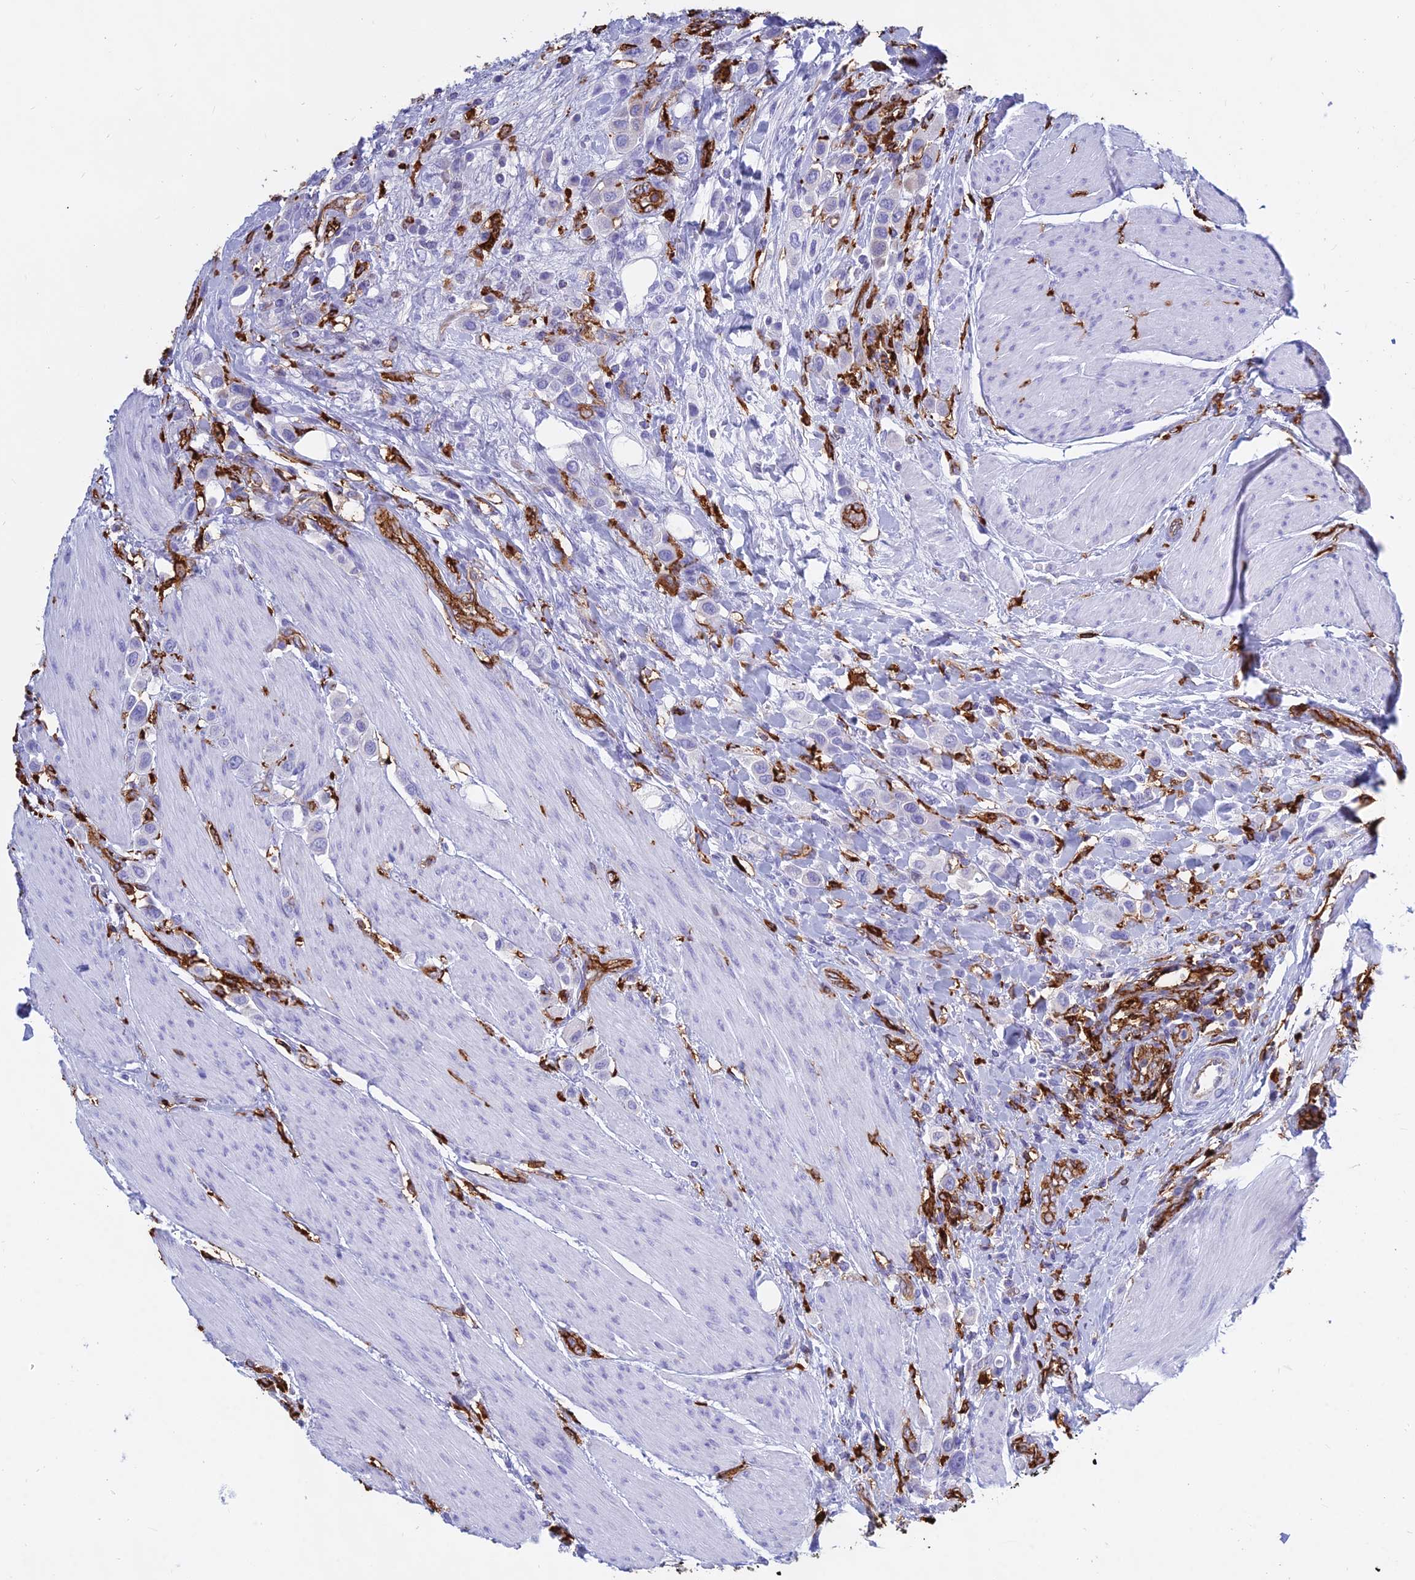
{"staining": {"intensity": "negative", "quantity": "none", "location": "none"}, "tissue": "urothelial cancer", "cell_type": "Tumor cells", "image_type": "cancer", "snomed": [{"axis": "morphology", "description": "Urothelial carcinoma, High grade"}, {"axis": "topography", "description": "Urinary bladder"}], "caption": "Urothelial cancer was stained to show a protein in brown. There is no significant expression in tumor cells.", "gene": "HLA-DRB1", "patient": {"sex": "male", "age": 50}}